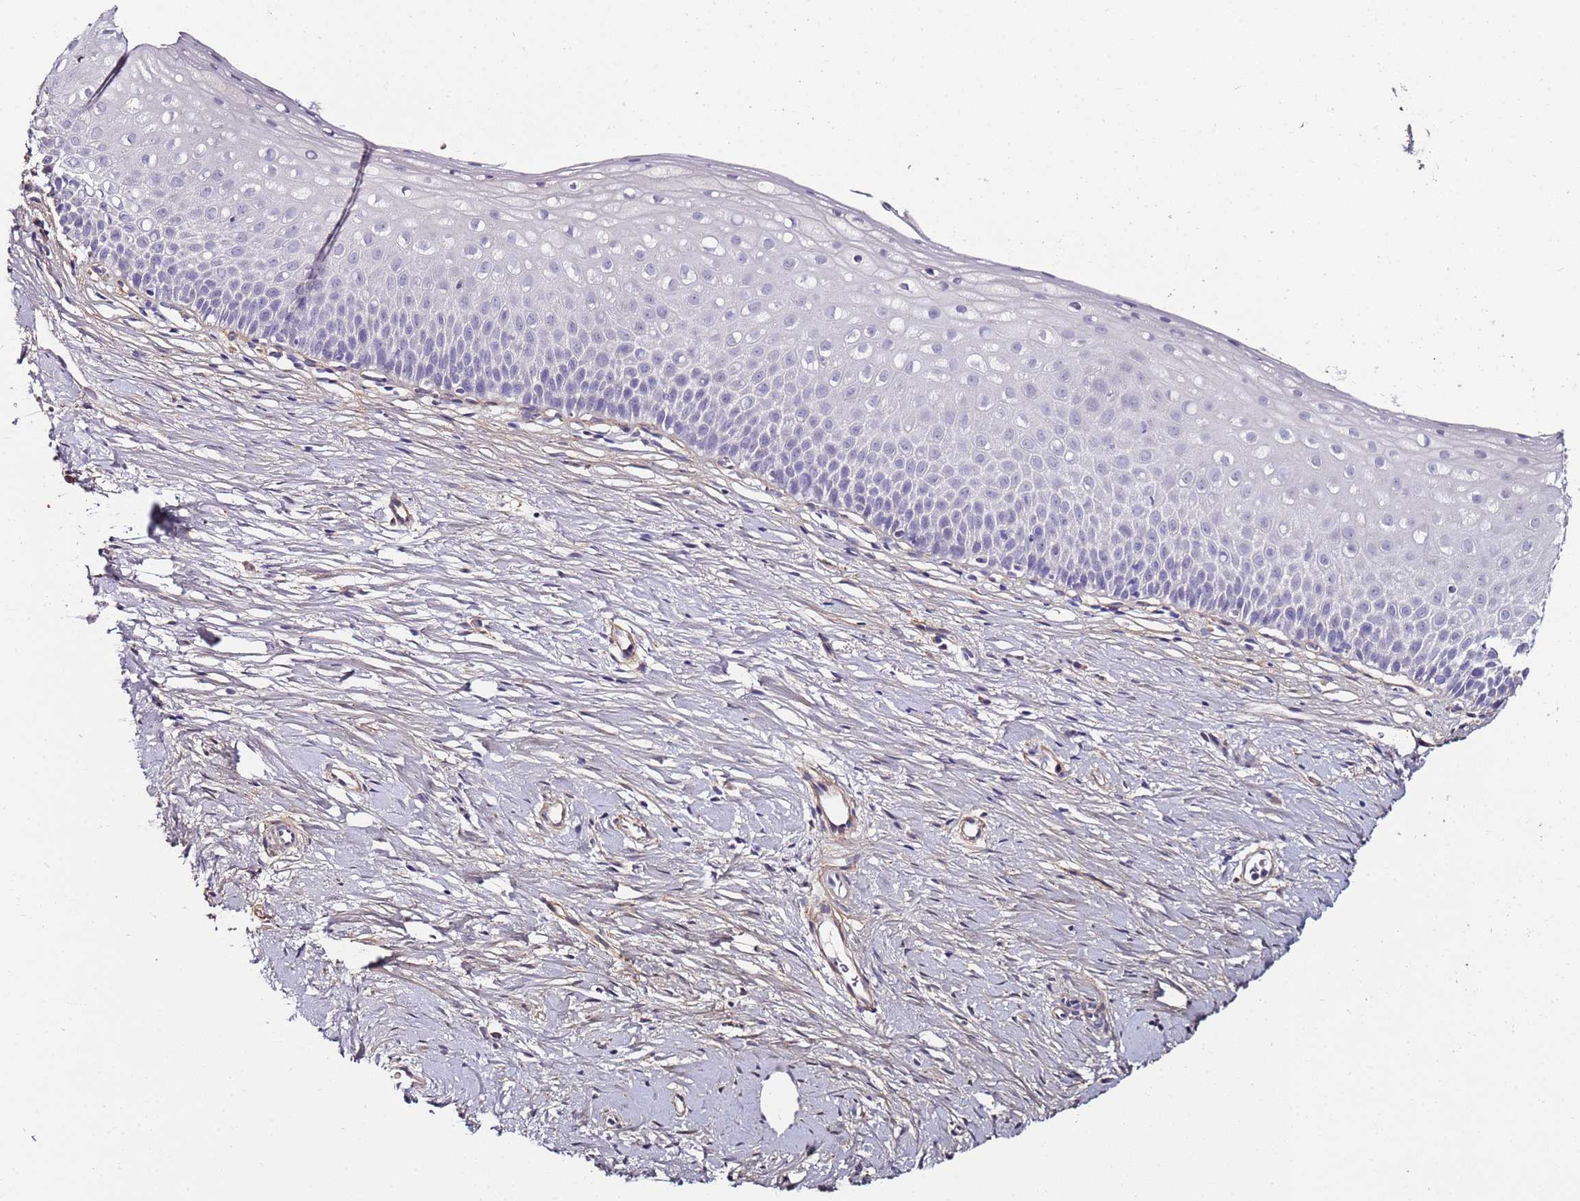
{"staining": {"intensity": "negative", "quantity": "none", "location": "none"}, "tissue": "cervix", "cell_type": "Glandular cells", "image_type": "normal", "snomed": [{"axis": "morphology", "description": "Normal tissue, NOS"}, {"axis": "topography", "description": "Cervix"}], "caption": "High power microscopy photomicrograph of an immunohistochemistry histopathology image of benign cervix, revealing no significant staining in glandular cells.", "gene": "C3orf80", "patient": {"sex": "female", "age": 57}}